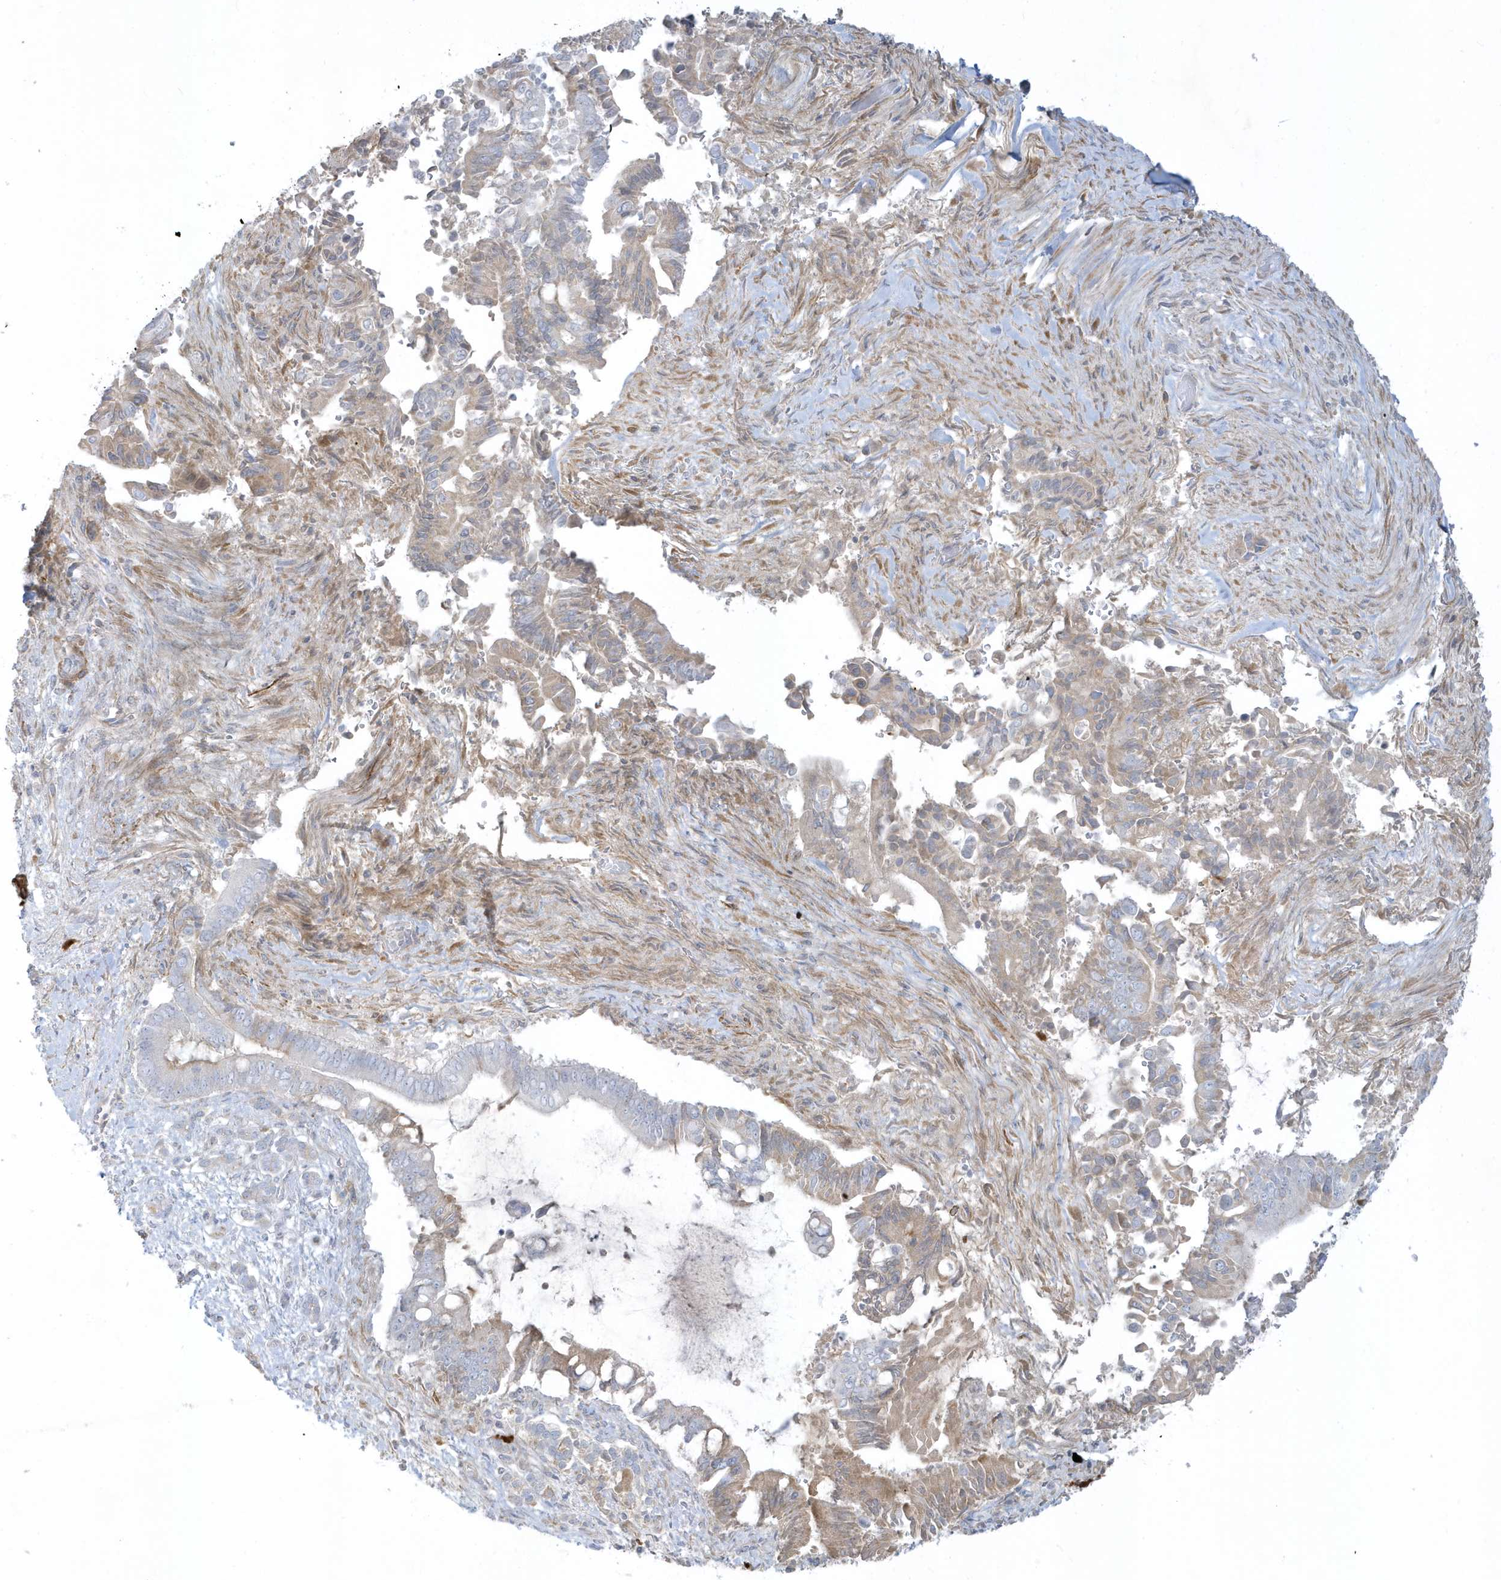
{"staining": {"intensity": "weak", "quantity": "<25%", "location": "cytoplasmic/membranous"}, "tissue": "pancreatic cancer", "cell_type": "Tumor cells", "image_type": "cancer", "snomed": [{"axis": "morphology", "description": "Adenocarcinoma, NOS"}, {"axis": "topography", "description": "Pancreas"}], "caption": "Human adenocarcinoma (pancreatic) stained for a protein using immunohistochemistry (IHC) reveals no expression in tumor cells.", "gene": "THADA", "patient": {"sex": "male", "age": 68}}